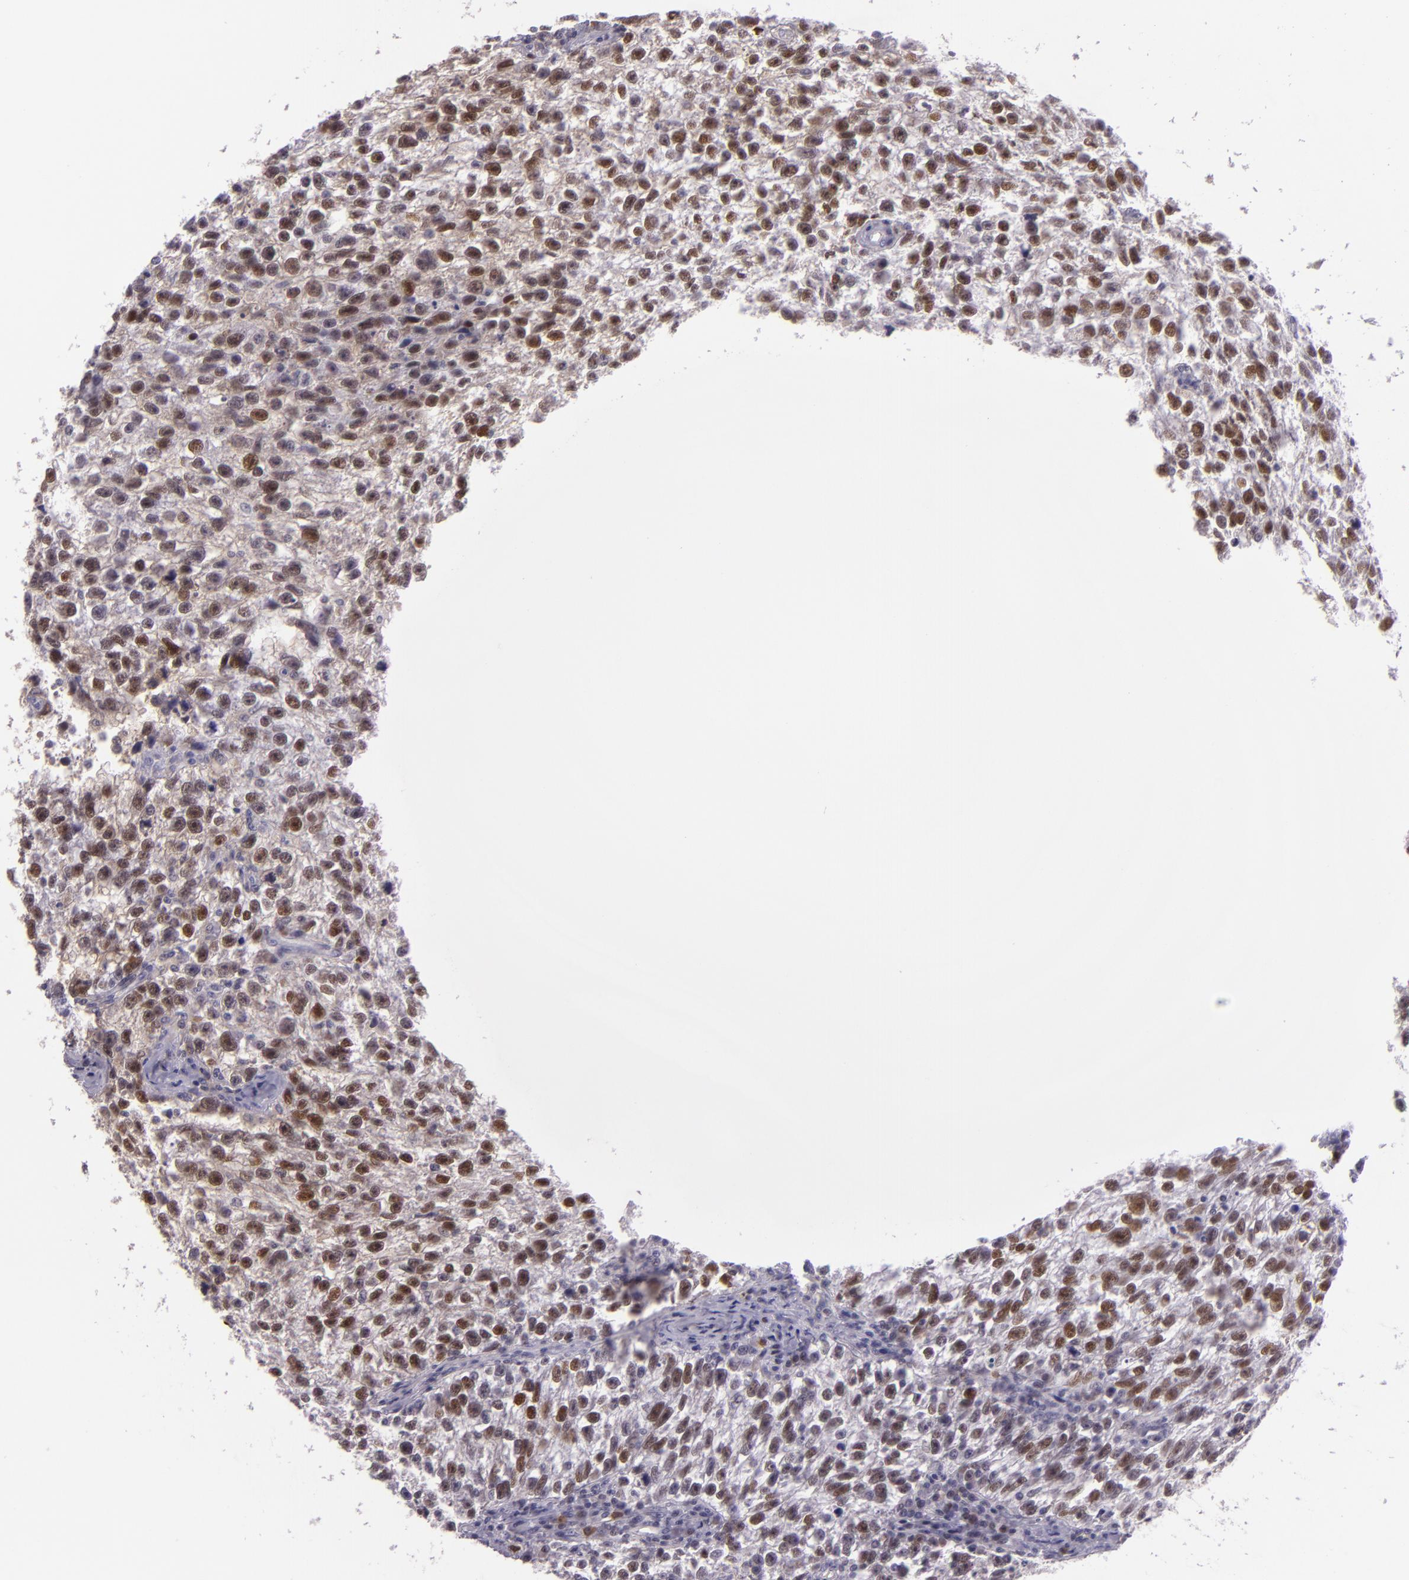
{"staining": {"intensity": "moderate", "quantity": "25%-75%", "location": "nuclear"}, "tissue": "testis cancer", "cell_type": "Tumor cells", "image_type": "cancer", "snomed": [{"axis": "morphology", "description": "Seminoma, NOS"}, {"axis": "topography", "description": "Testis"}], "caption": "Testis cancer stained for a protein (brown) shows moderate nuclear positive expression in about 25%-75% of tumor cells.", "gene": "CHEK2", "patient": {"sex": "male", "age": 38}}